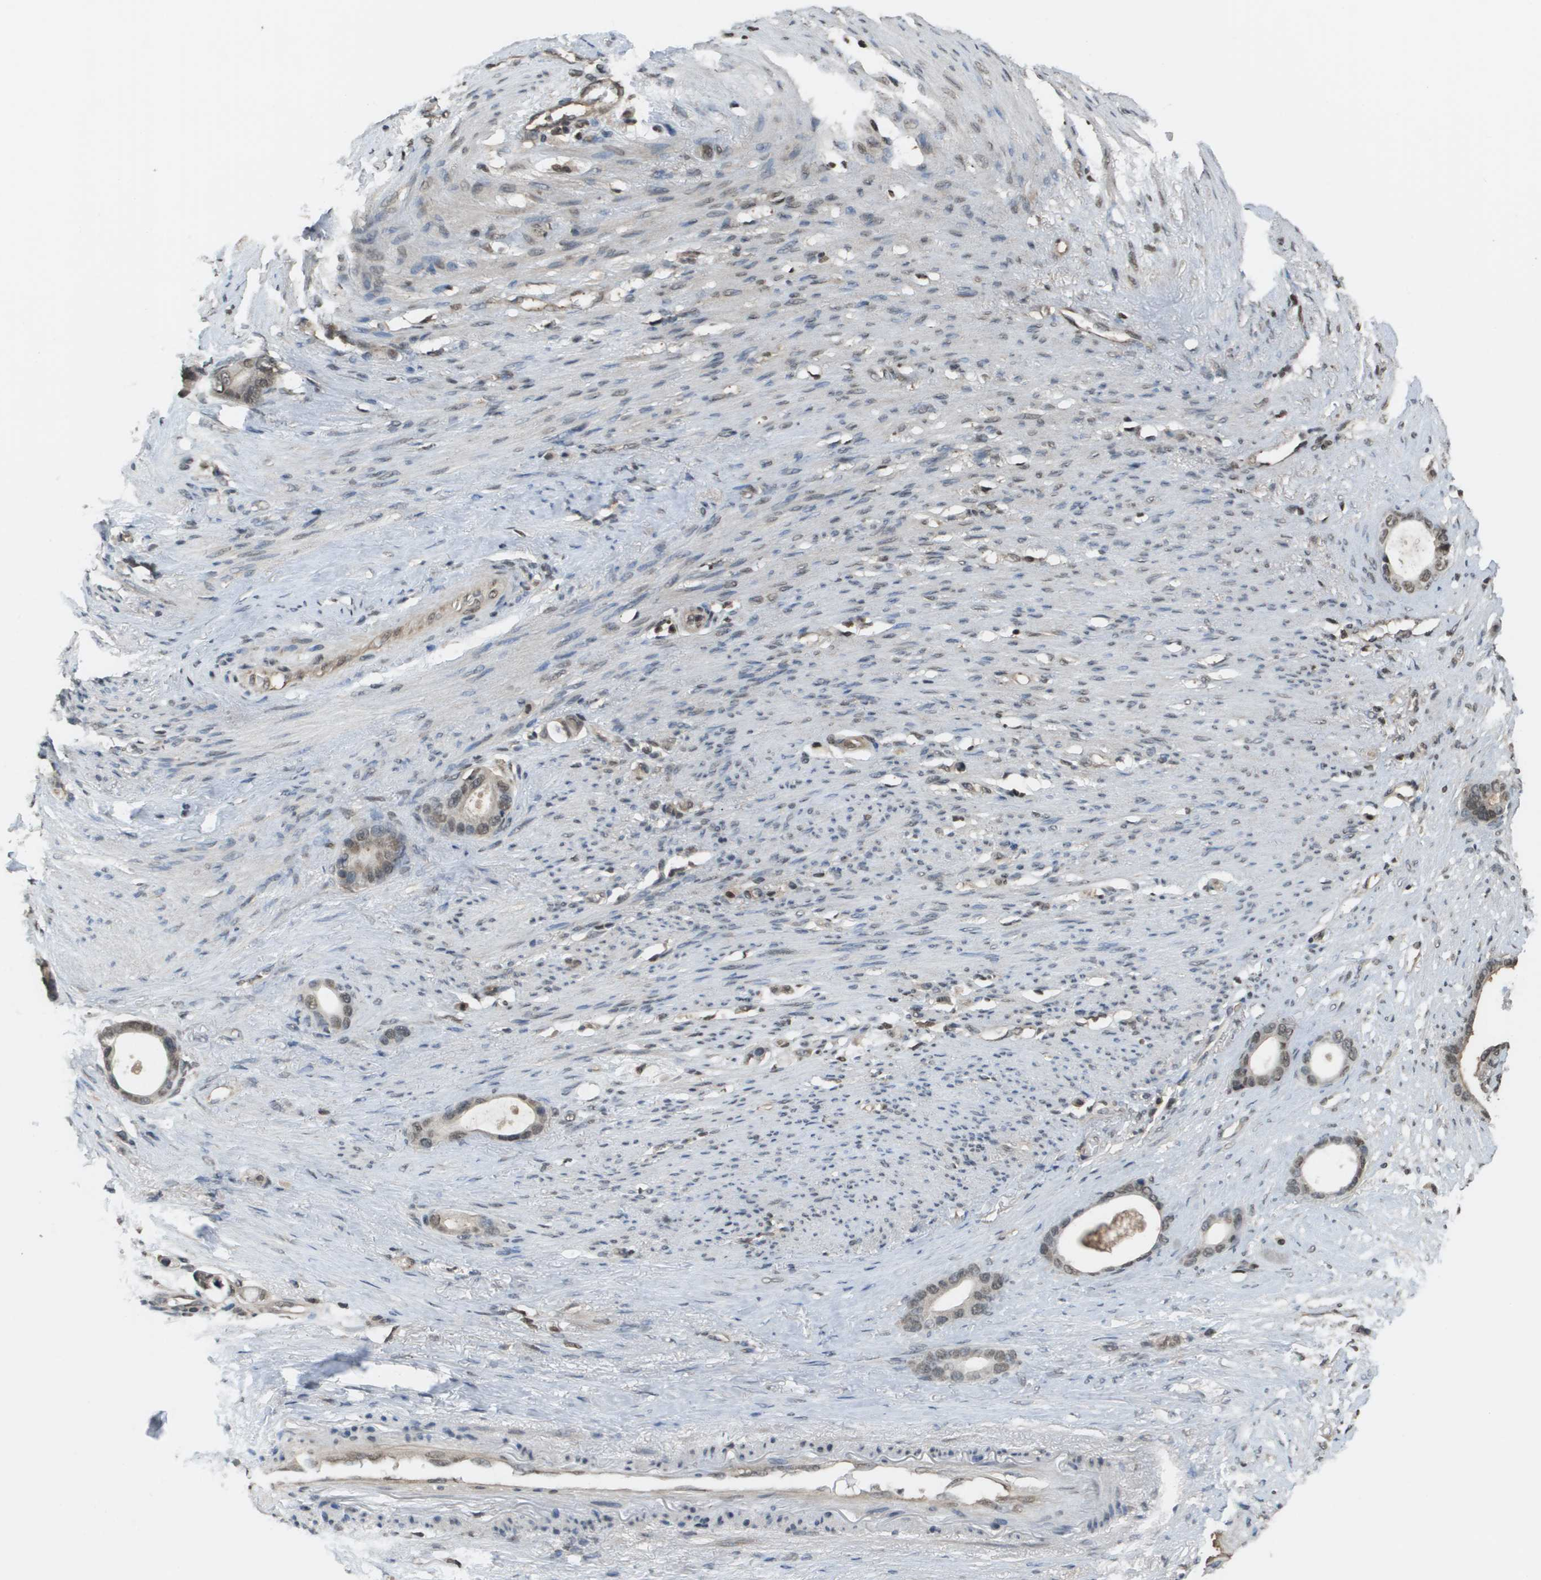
{"staining": {"intensity": "weak", "quantity": "25%-75%", "location": "nuclear"}, "tissue": "stomach cancer", "cell_type": "Tumor cells", "image_type": "cancer", "snomed": [{"axis": "morphology", "description": "Adenocarcinoma, NOS"}, {"axis": "topography", "description": "Stomach"}], "caption": "The histopathology image shows a brown stain indicating the presence of a protein in the nuclear of tumor cells in stomach cancer (adenocarcinoma). (IHC, brightfield microscopy, high magnification).", "gene": "NDRG2", "patient": {"sex": "female", "age": 75}}